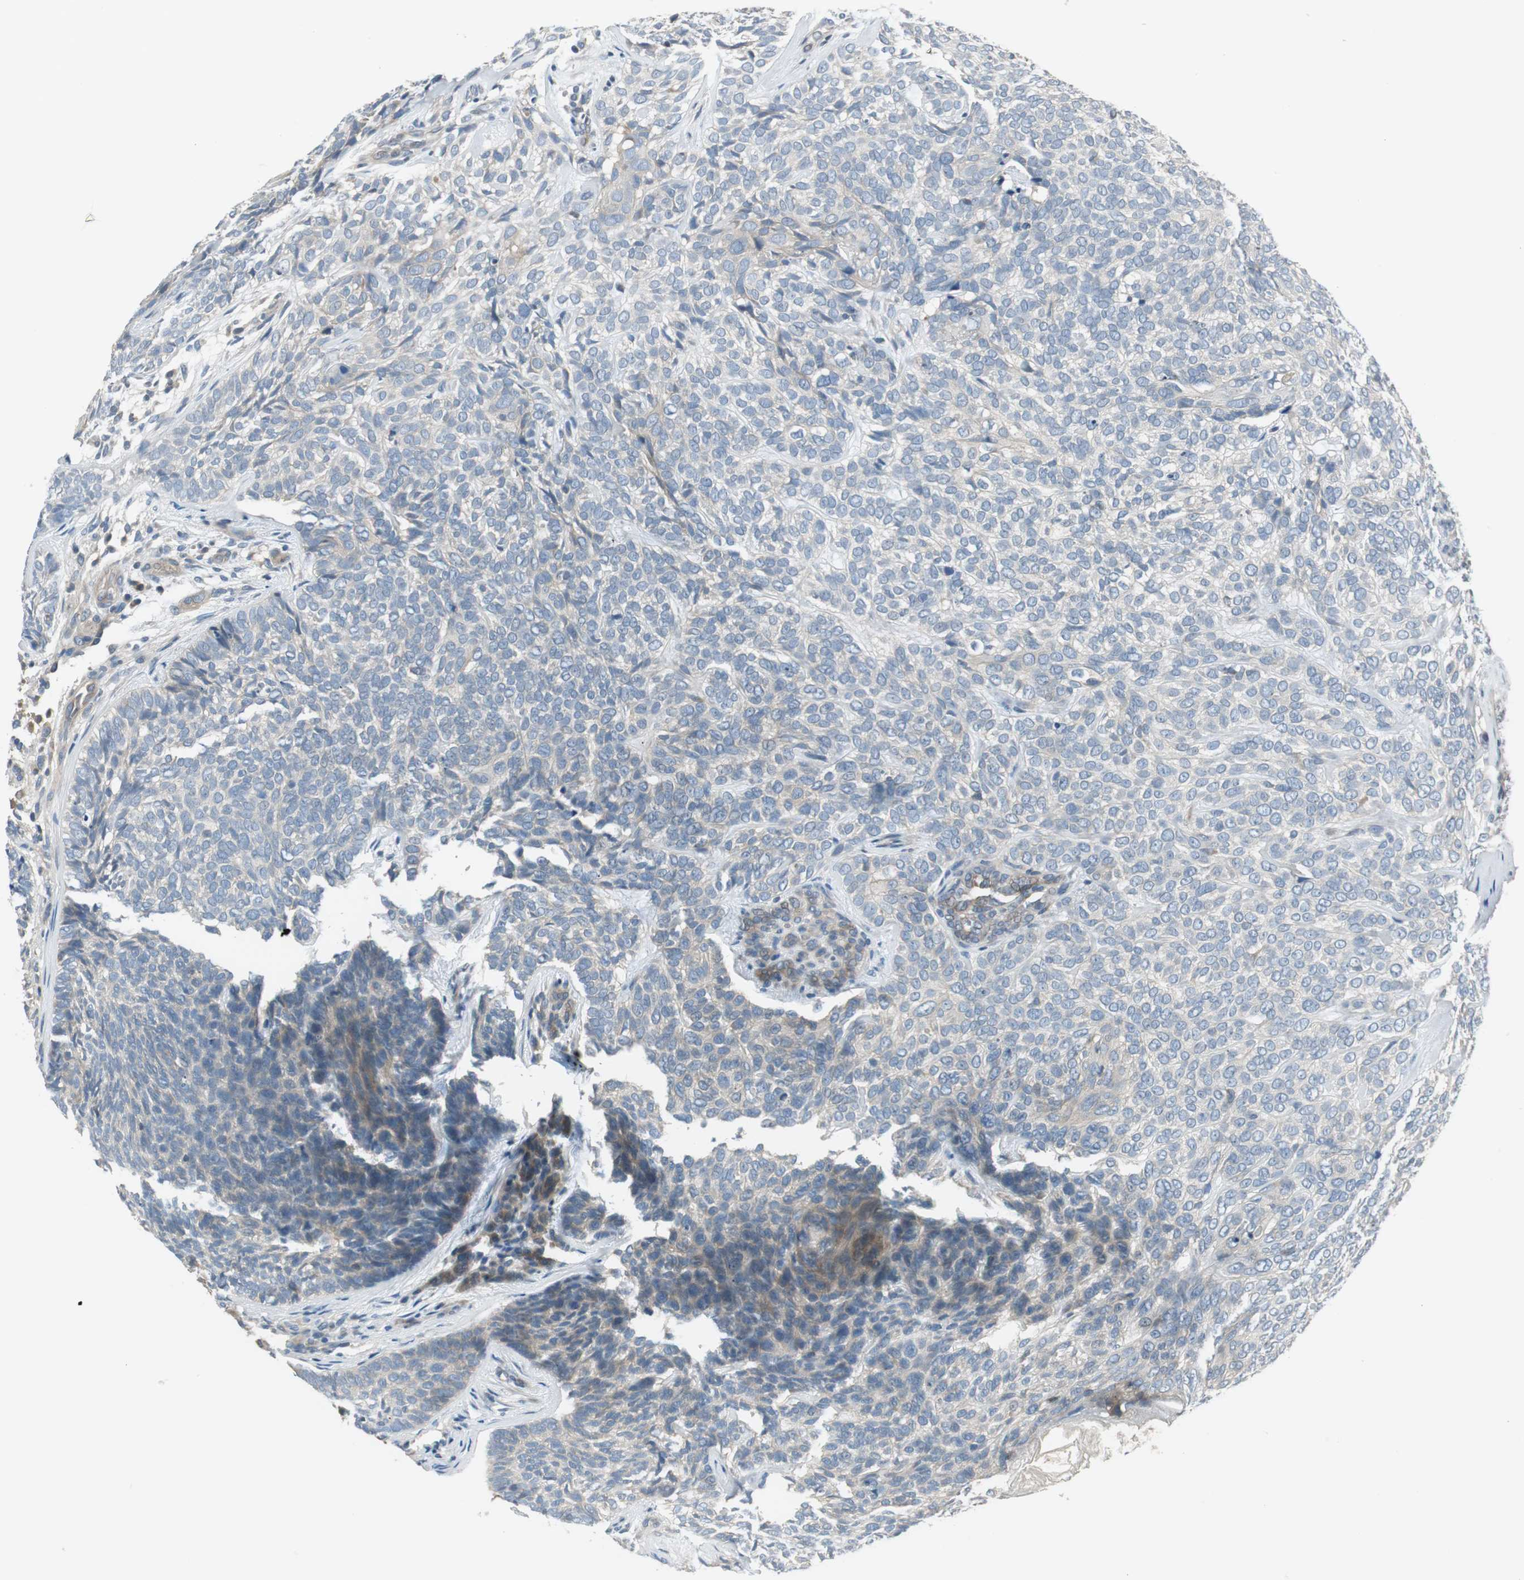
{"staining": {"intensity": "weak", "quantity": ">75%", "location": "cytoplasmic/membranous"}, "tissue": "skin cancer", "cell_type": "Tumor cells", "image_type": "cancer", "snomed": [{"axis": "morphology", "description": "Basal cell carcinoma"}, {"axis": "topography", "description": "Skin"}], "caption": "The immunohistochemical stain labels weak cytoplasmic/membranous expression in tumor cells of skin cancer (basal cell carcinoma) tissue.", "gene": "PRKAA1", "patient": {"sex": "male", "age": 72}}